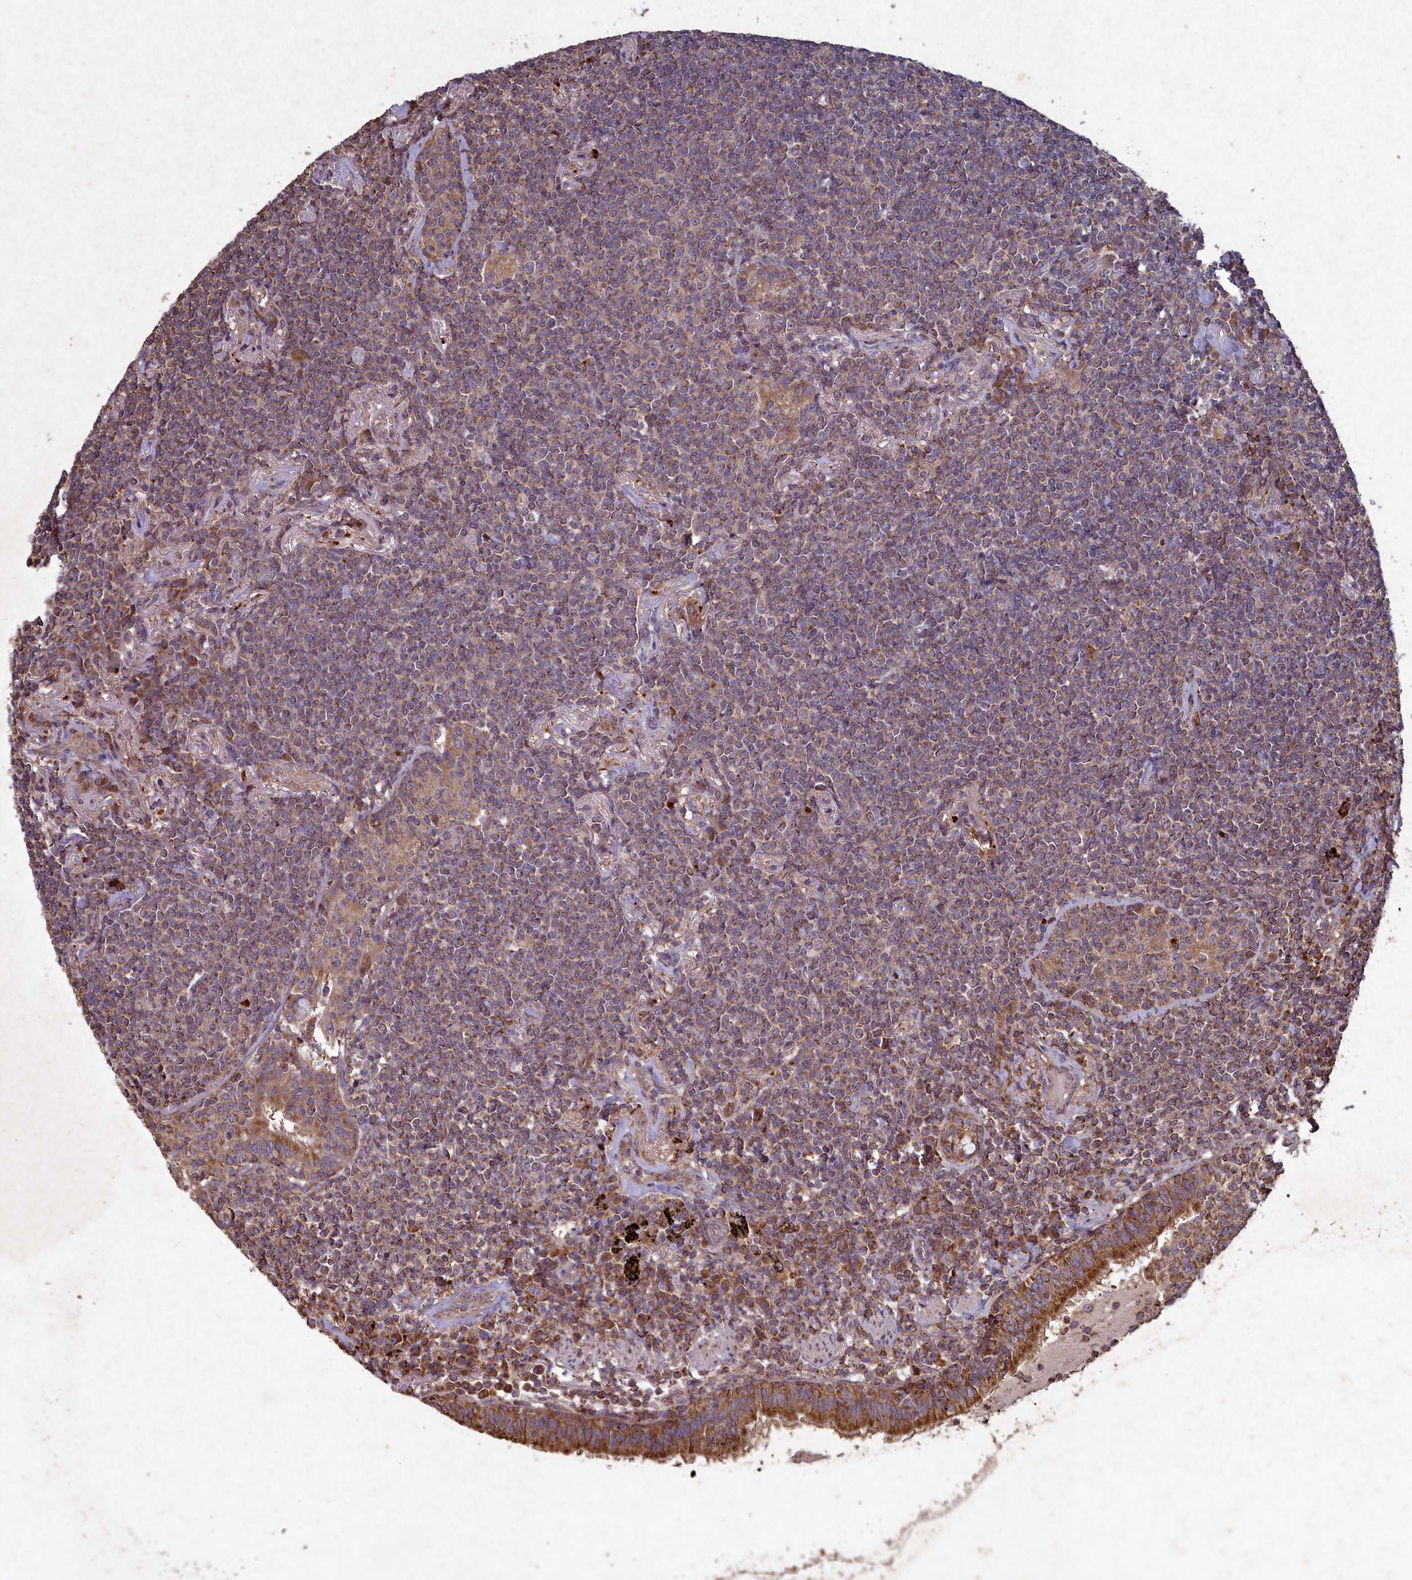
{"staining": {"intensity": "moderate", "quantity": "25%-75%", "location": "cytoplasmic/membranous"}, "tissue": "lymphoma", "cell_type": "Tumor cells", "image_type": "cancer", "snomed": [{"axis": "morphology", "description": "Malignant lymphoma, non-Hodgkin's type, Low grade"}, {"axis": "topography", "description": "Lung"}], "caption": "An immunohistochemistry (IHC) photomicrograph of tumor tissue is shown. Protein staining in brown labels moderate cytoplasmic/membranous positivity in low-grade malignant lymphoma, non-Hodgkin's type within tumor cells.", "gene": "CIAO2B", "patient": {"sex": "female", "age": 71}}